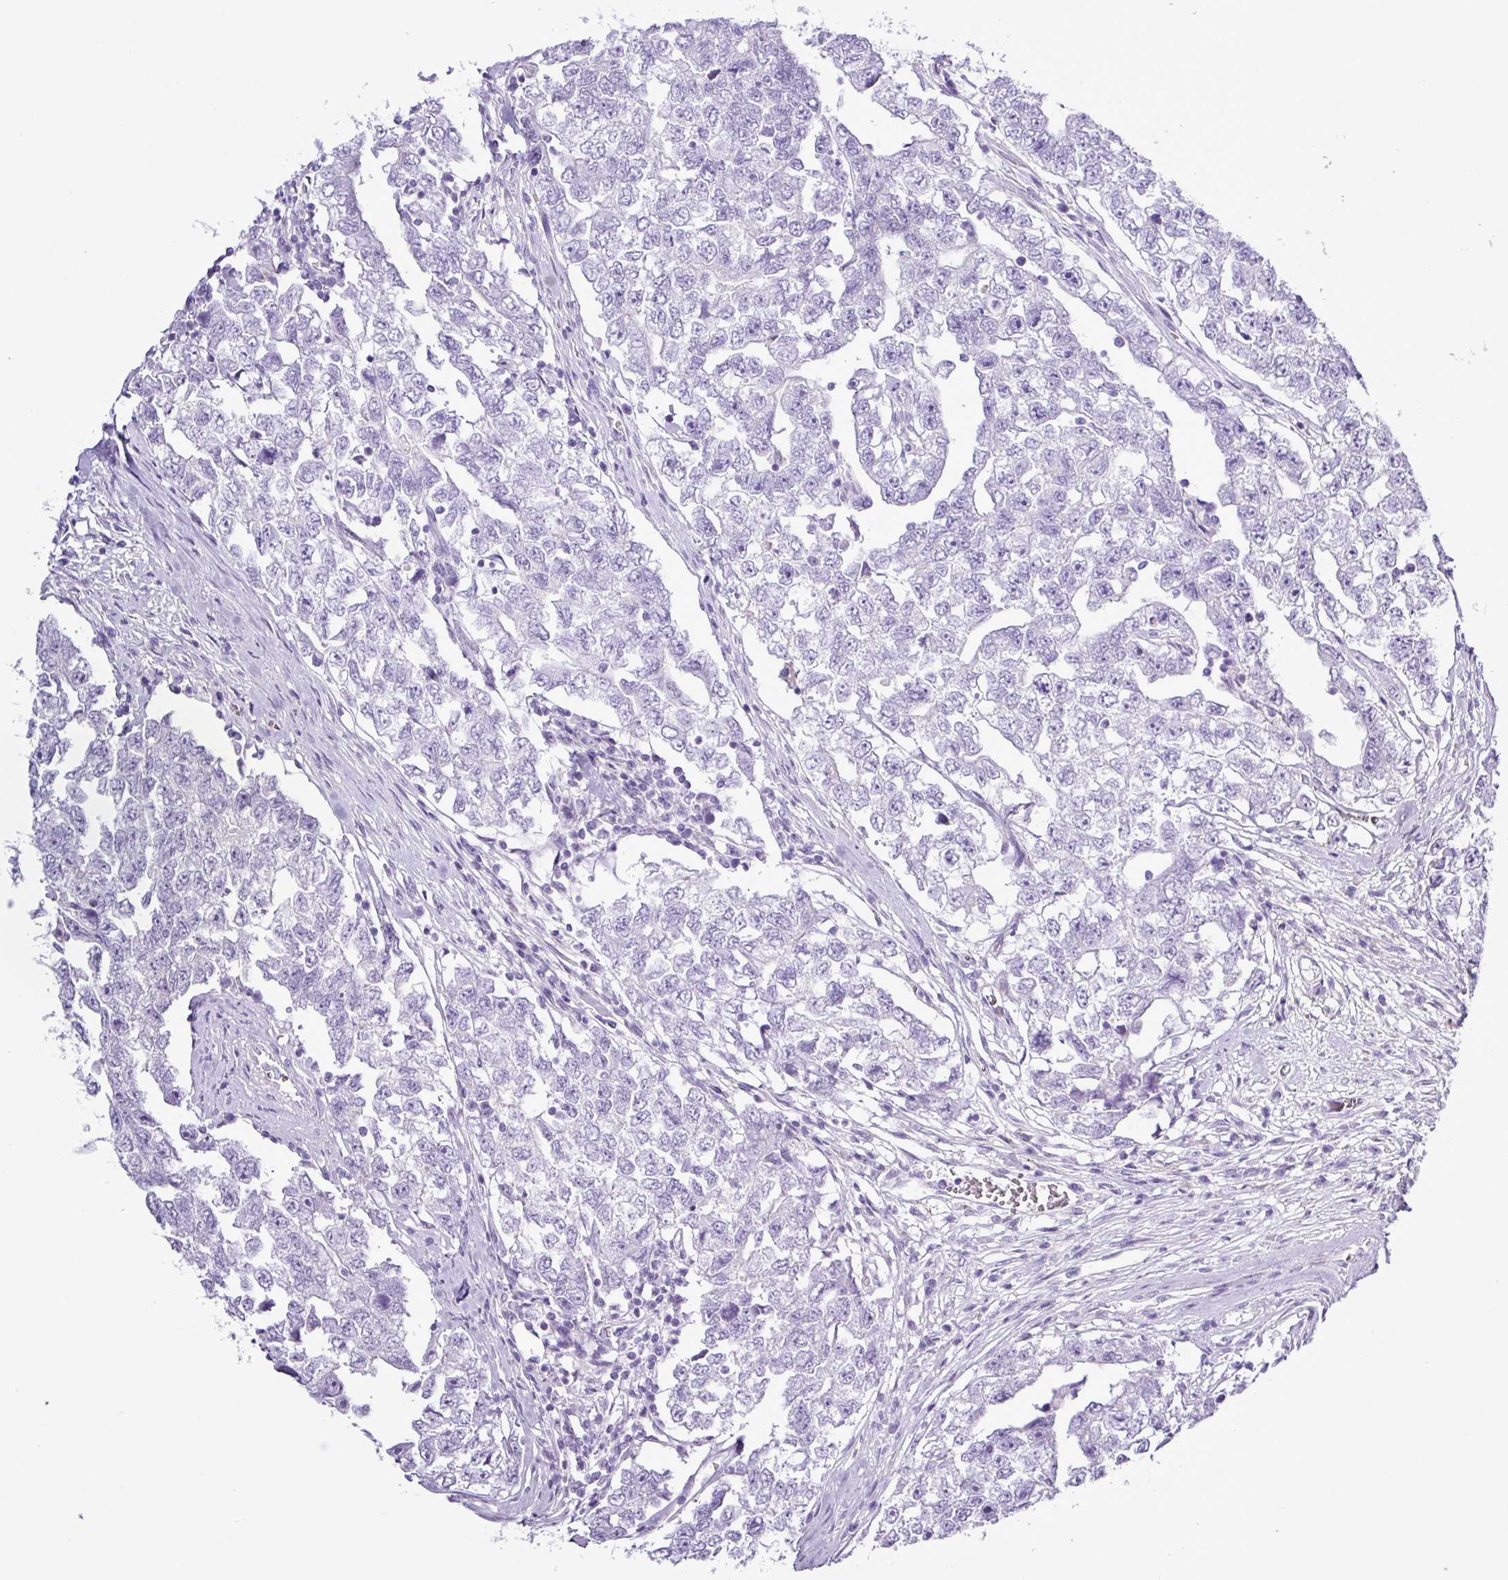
{"staining": {"intensity": "negative", "quantity": "none", "location": "none"}, "tissue": "testis cancer", "cell_type": "Tumor cells", "image_type": "cancer", "snomed": [{"axis": "morphology", "description": "Carcinoma, Embryonal, NOS"}, {"axis": "topography", "description": "Testis"}], "caption": "This is an immunohistochemistry histopathology image of human embryonal carcinoma (testis). There is no expression in tumor cells.", "gene": "ALDH3A1", "patient": {"sex": "male", "age": 22}}